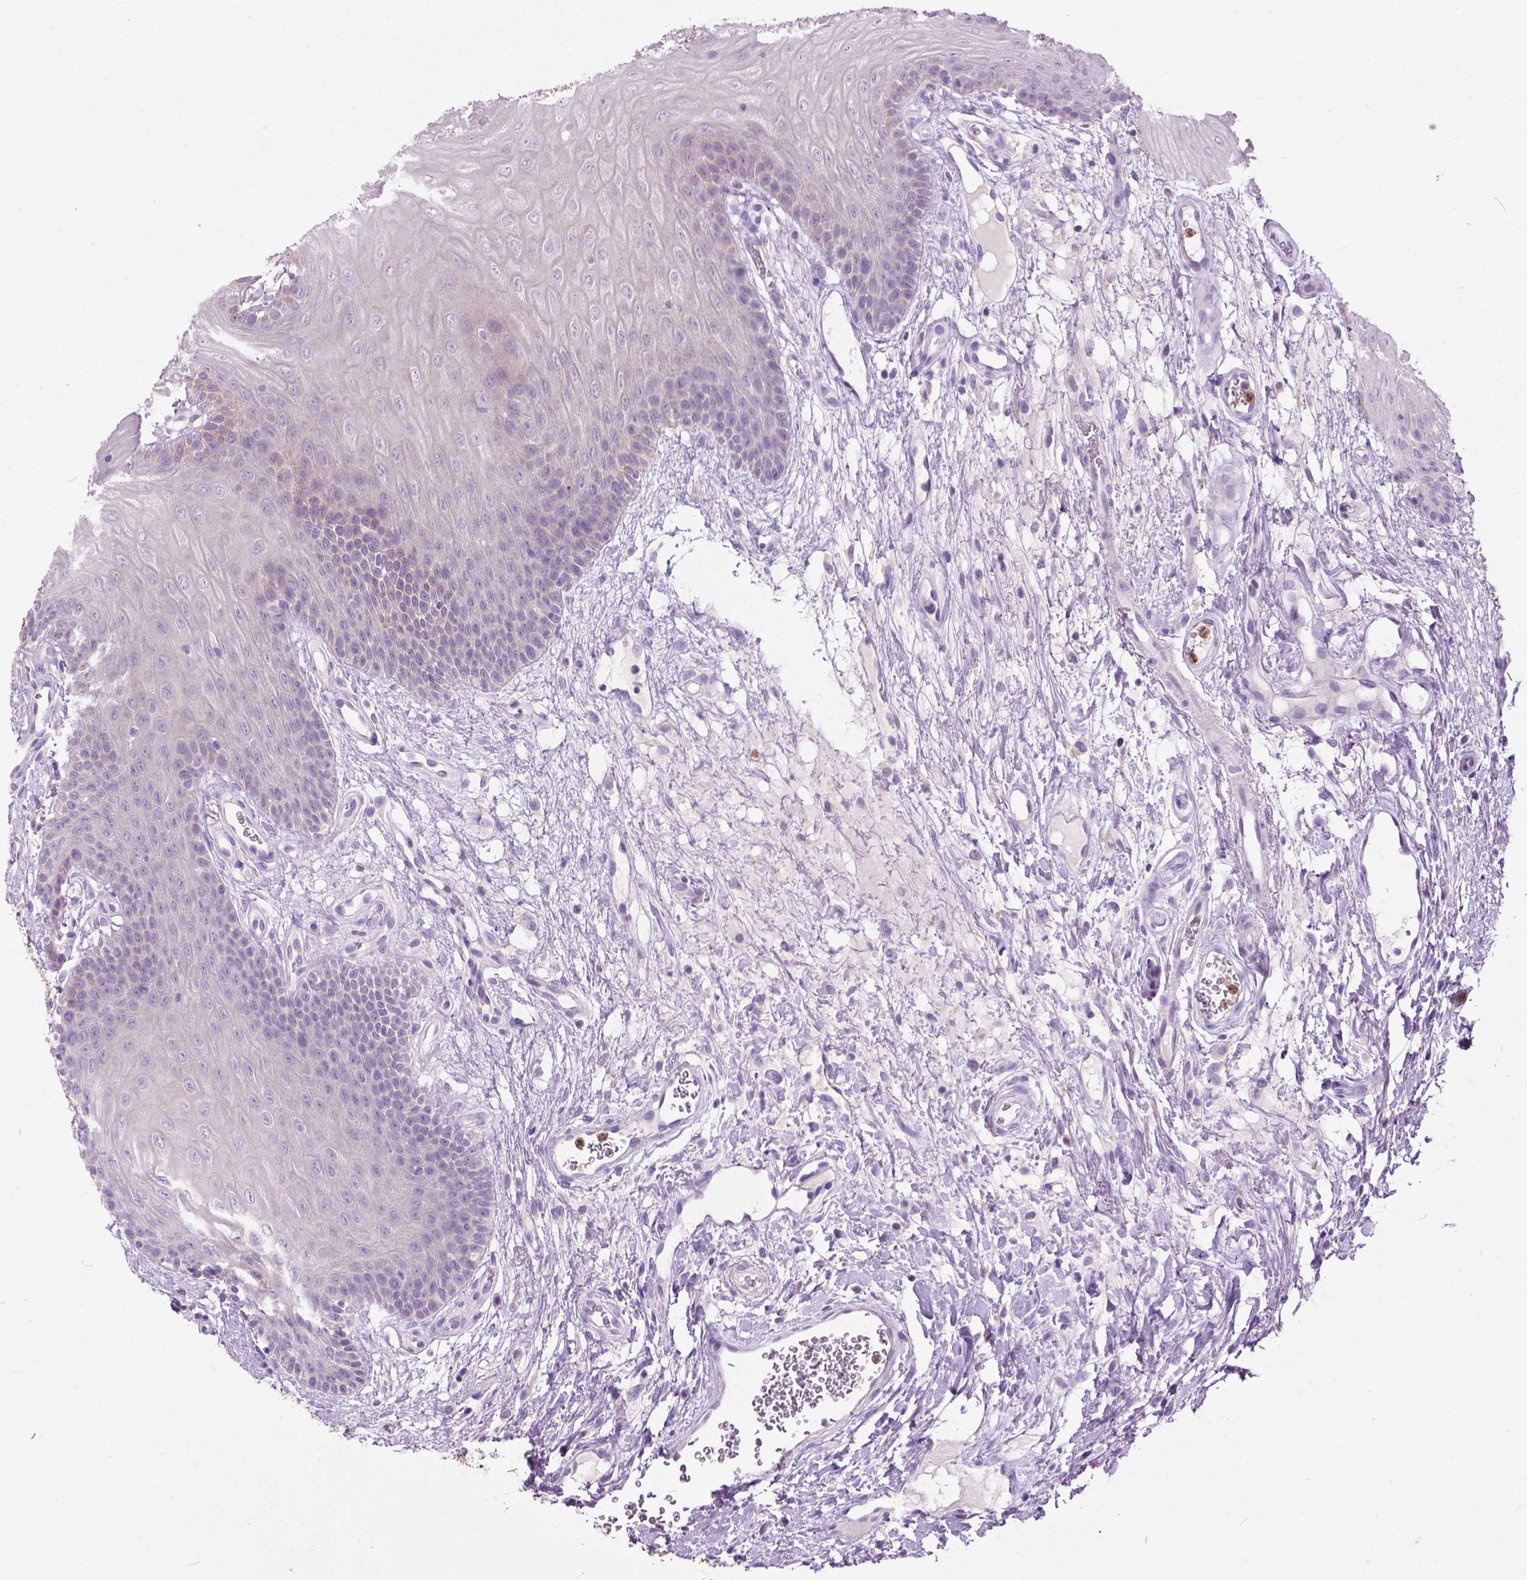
{"staining": {"intensity": "negative", "quantity": "none", "location": "none"}, "tissue": "oral mucosa", "cell_type": "Squamous epithelial cells", "image_type": "normal", "snomed": [{"axis": "morphology", "description": "Normal tissue, NOS"}, {"axis": "morphology", "description": "Squamous cell carcinoma, NOS"}, {"axis": "topography", "description": "Oral tissue"}, {"axis": "topography", "description": "Head-Neck"}], "caption": "The image exhibits no significant positivity in squamous epithelial cells of oral mucosa.", "gene": "PRR35", "patient": {"sex": "male", "age": 78}}